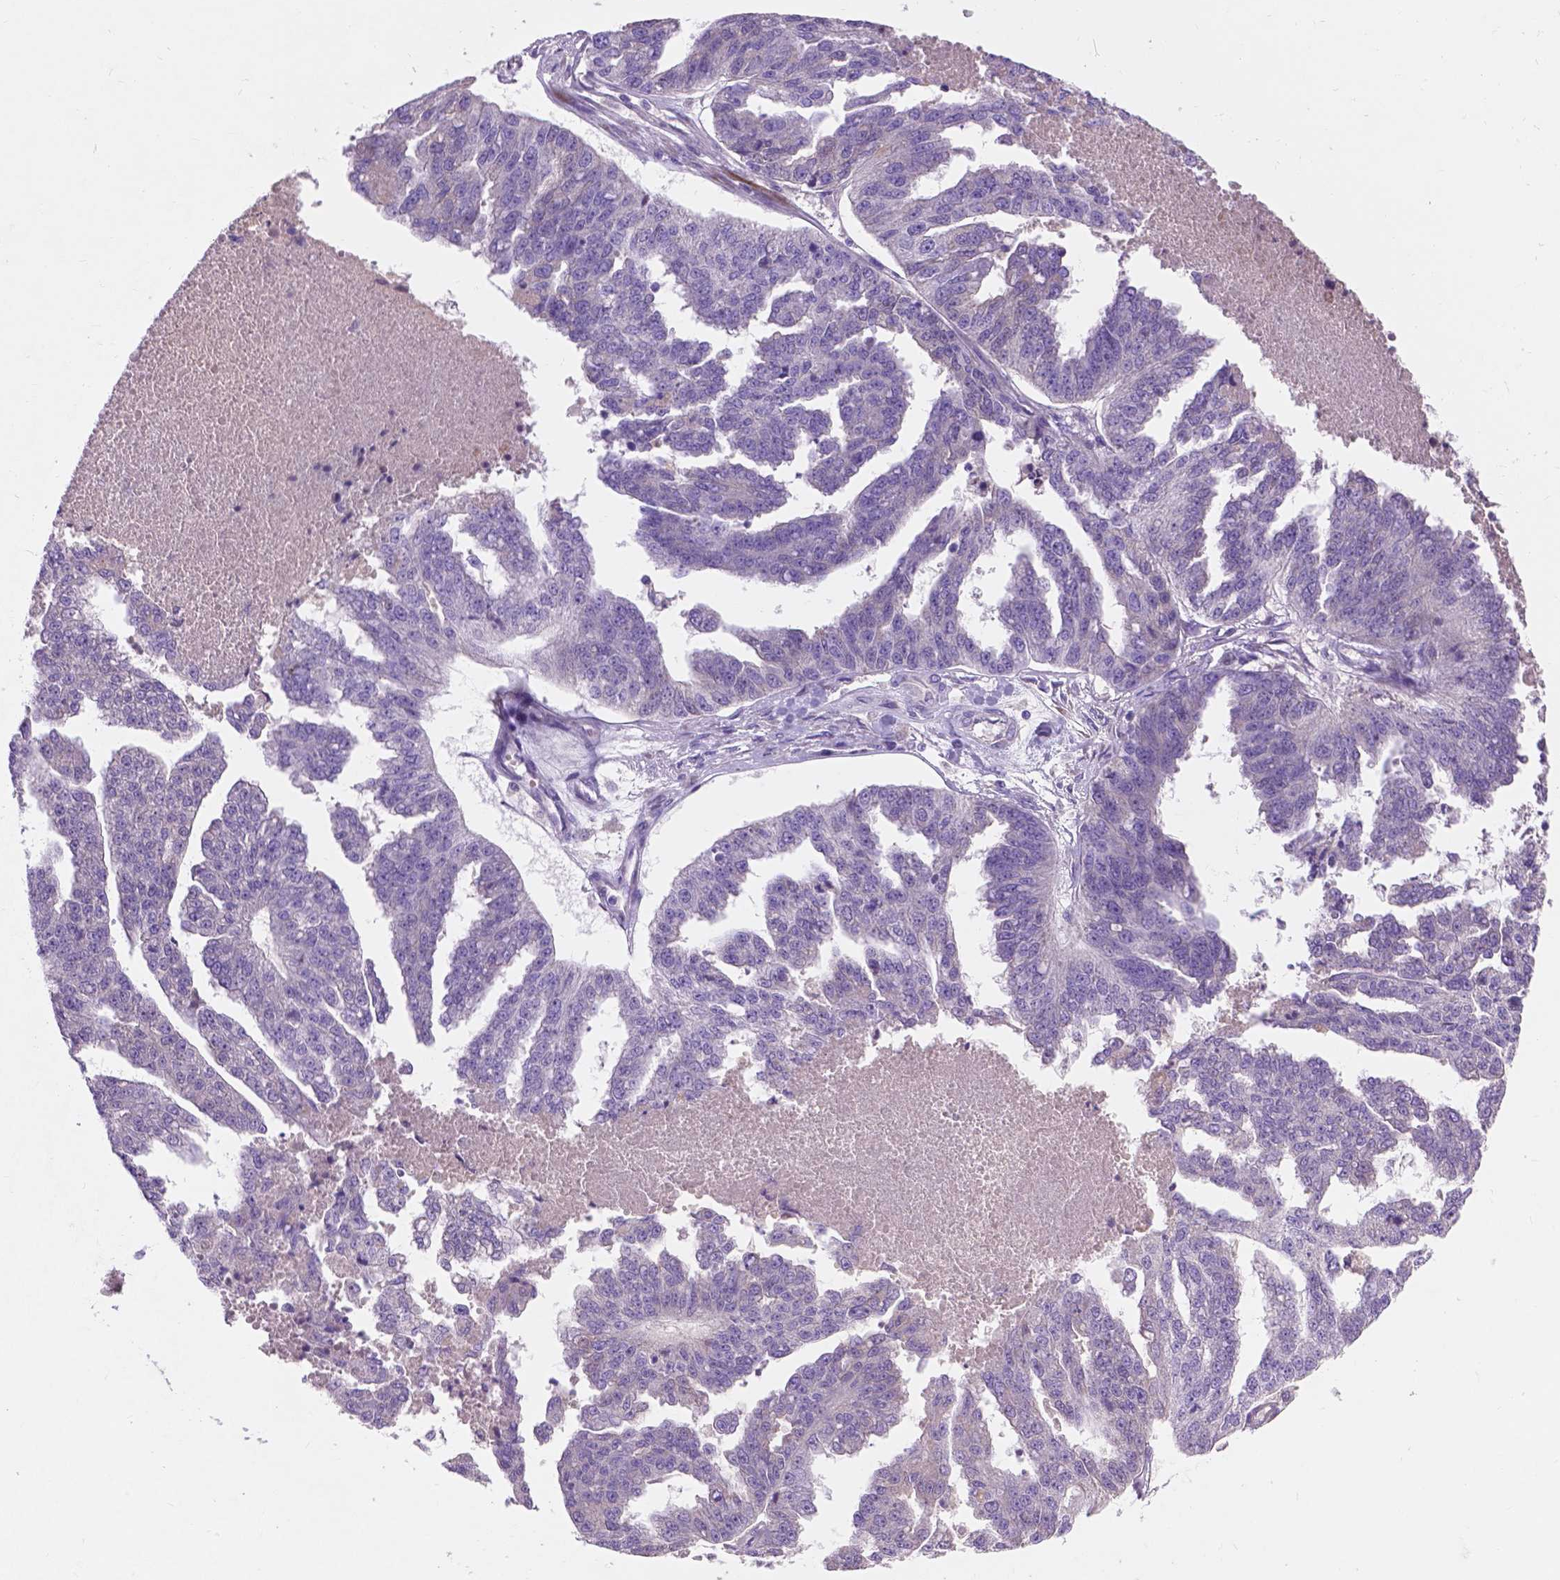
{"staining": {"intensity": "negative", "quantity": "none", "location": "none"}, "tissue": "ovarian cancer", "cell_type": "Tumor cells", "image_type": "cancer", "snomed": [{"axis": "morphology", "description": "Cystadenocarcinoma, serous, NOS"}, {"axis": "topography", "description": "Ovary"}], "caption": "The micrograph shows no staining of tumor cells in serous cystadenocarcinoma (ovarian).", "gene": "NOXO1", "patient": {"sex": "female", "age": 58}}